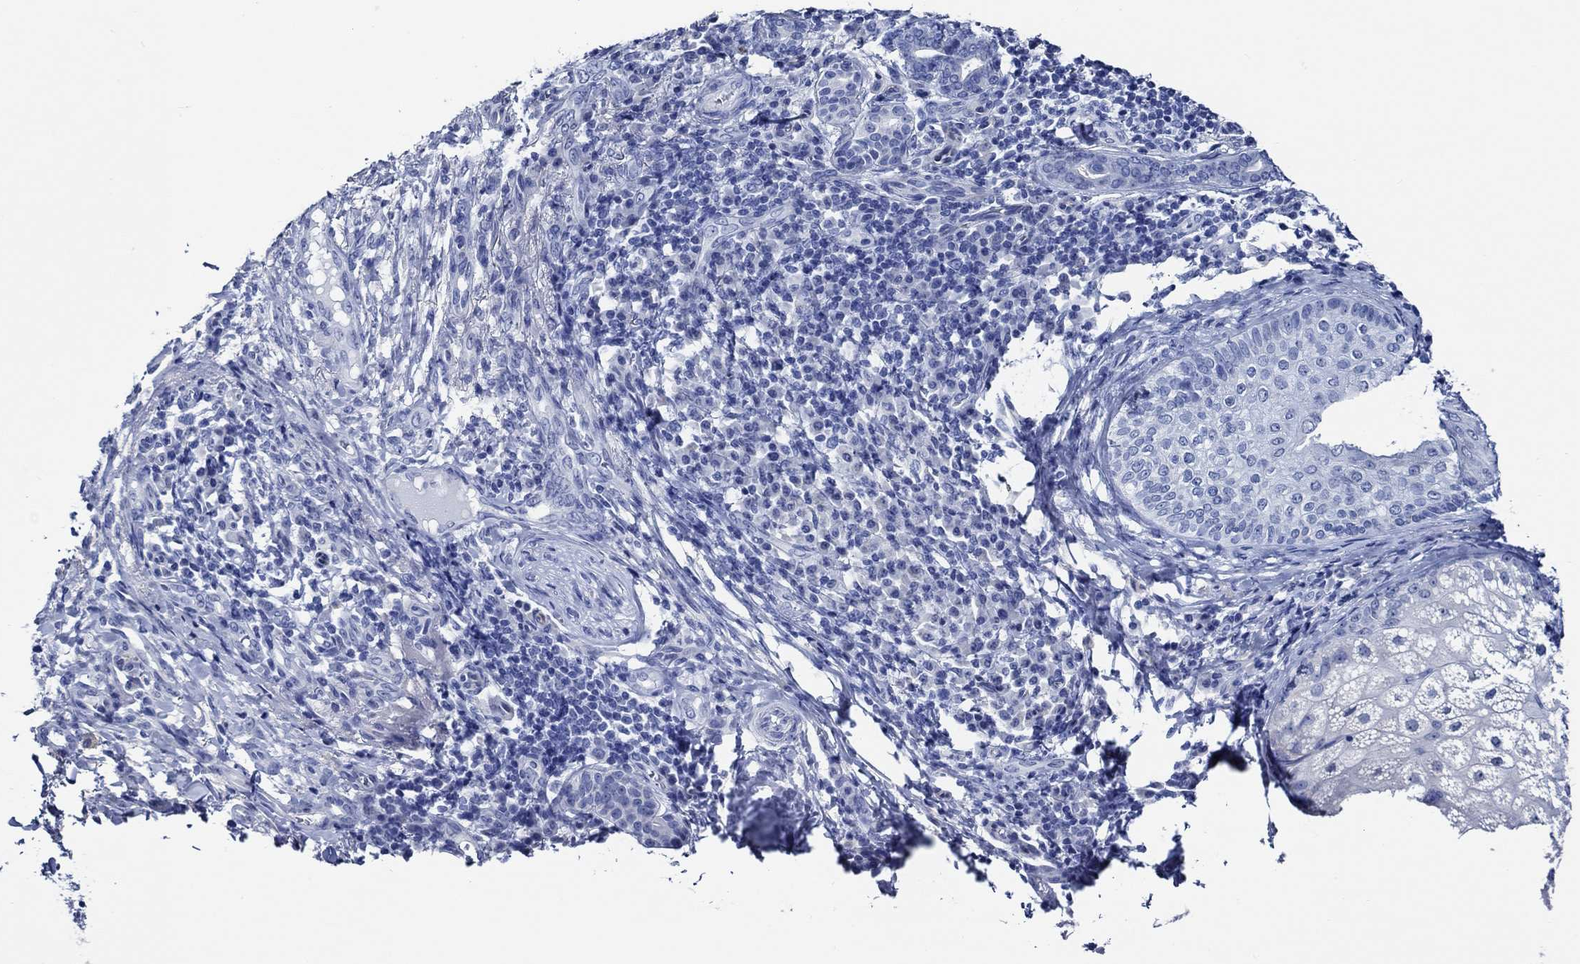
{"staining": {"intensity": "negative", "quantity": "none", "location": "none"}, "tissue": "skin cancer", "cell_type": "Tumor cells", "image_type": "cancer", "snomed": [{"axis": "morphology", "description": "Basal cell carcinoma"}, {"axis": "topography", "description": "Skin"}], "caption": "Tumor cells are negative for brown protein staining in skin basal cell carcinoma.", "gene": "WDR62", "patient": {"sex": "female", "age": 69}}